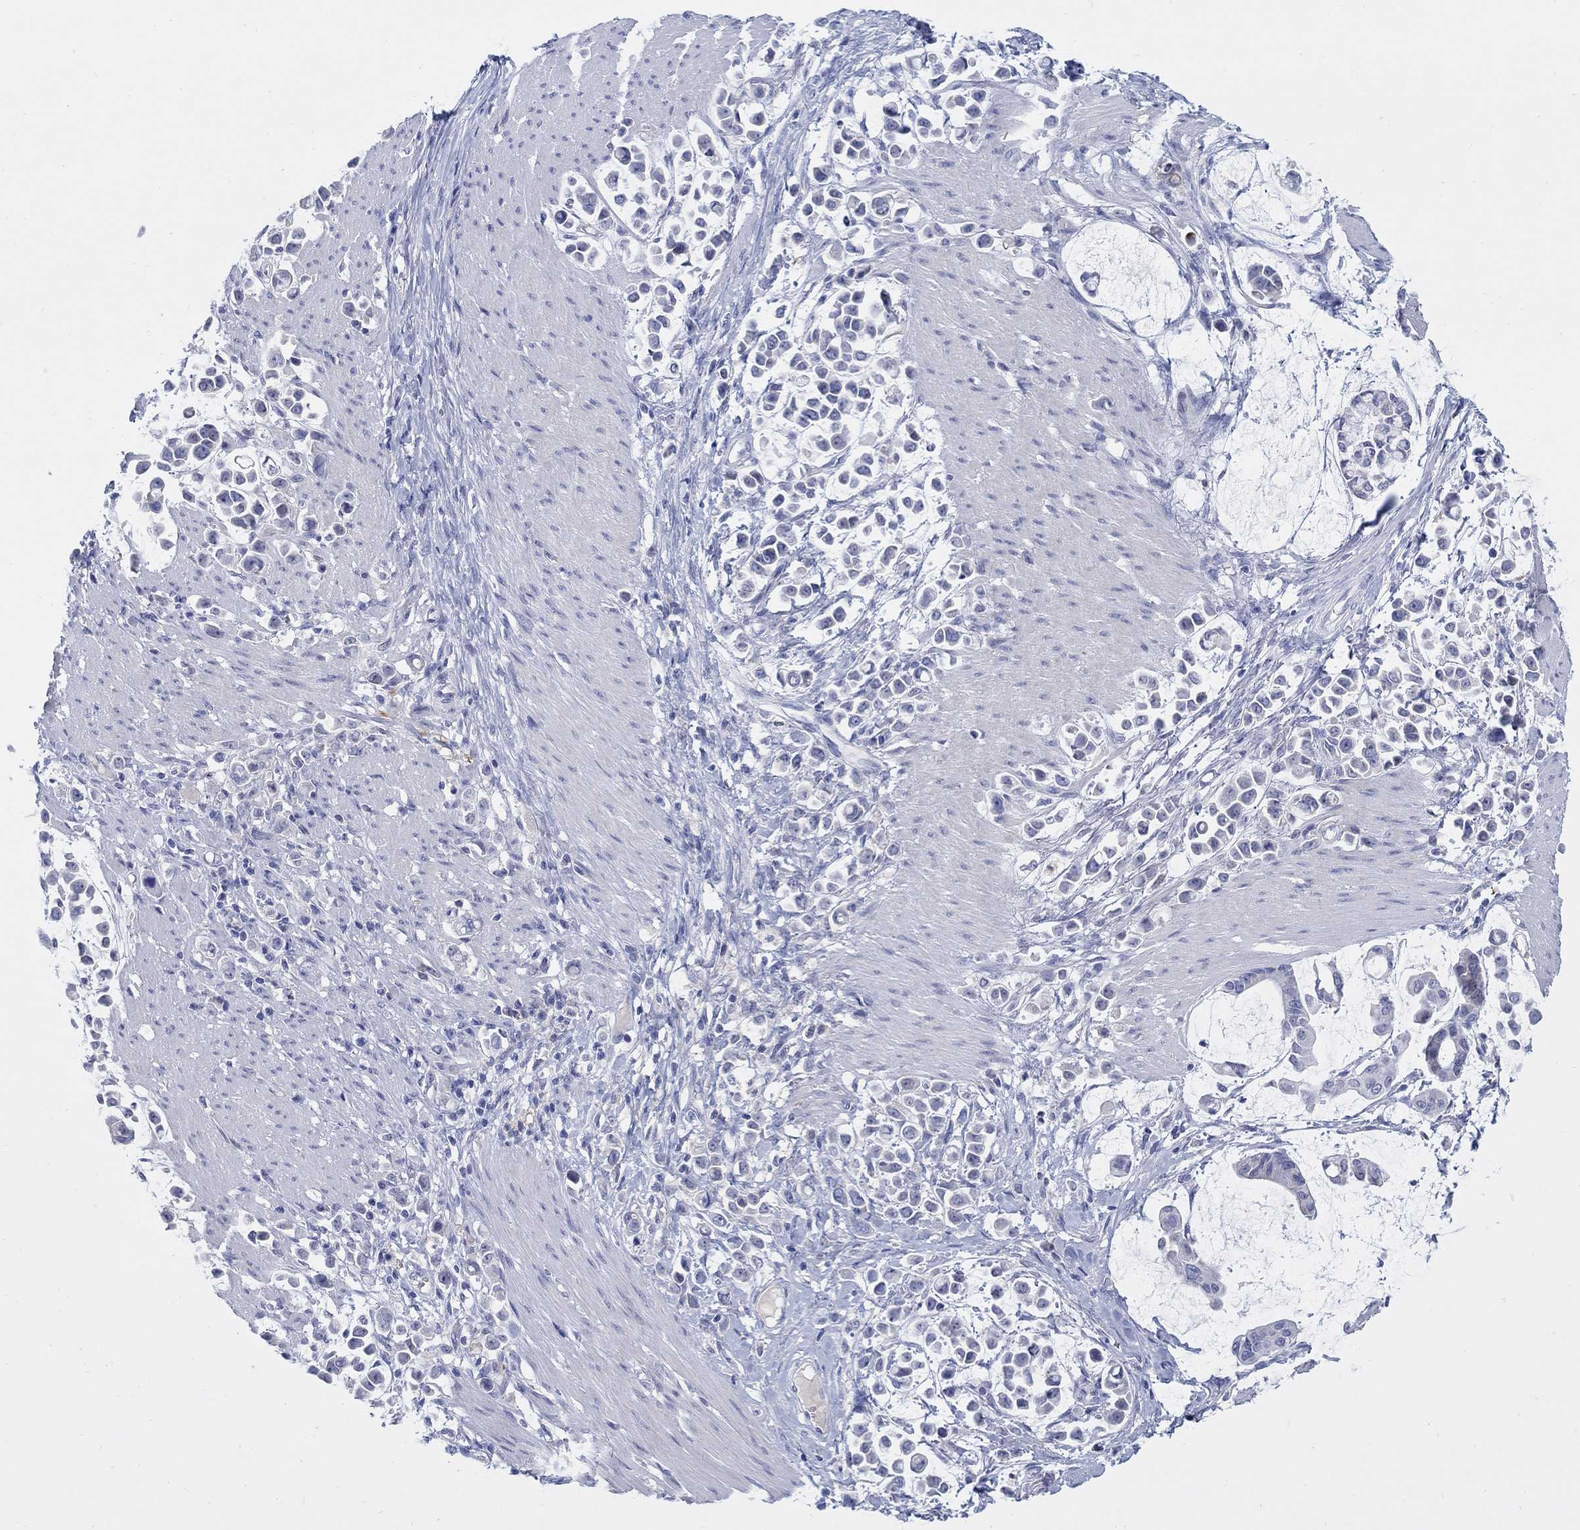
{"staining": {"intensity": "negative", "quantity": "none", "location": "none"}, "tissue": "stomach cancer", "cell_type": "Tumor cells", "image_type": "cancer", "snomed": [{"axis": "morphology", "description": "Adenocarcinoma, NOS"}, {"axis": "topography", "description": "Stomach"}], "caption": "There is no significant positivity in tumor cells of stomach cancer. (IHC, brightfield microscopy, high magnification).", "gene": "REEP2", "patient": {"sex": "male", "age": 82}}